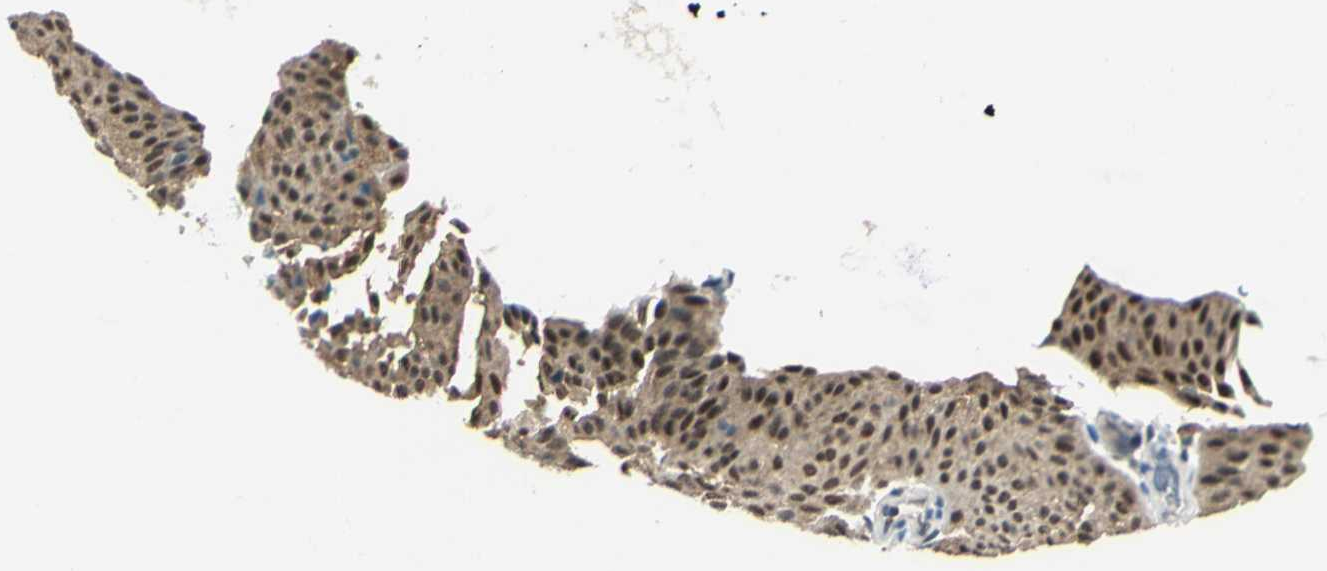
{"staining": {"intensity": "moderate", "quantity": ">75%", "location": "cytoplasmic/membranous,nuclear"}, "tissue": "urothelial cancer", "cell_type": "Tumor cells", "image_type": "cancer", "snomed": [{"axis": "morphology", "description": "Urothelial carcinoma, Low grade"}, {"axis": "topography", "description": "Urinary bladder"}], "caption": "Urothelial carcinoma (low-grade) stained with a protein marker displays moderate staining in tumor cells.", "gene": "PSMD5", "patient": {"sex": "female", "age": 60}}